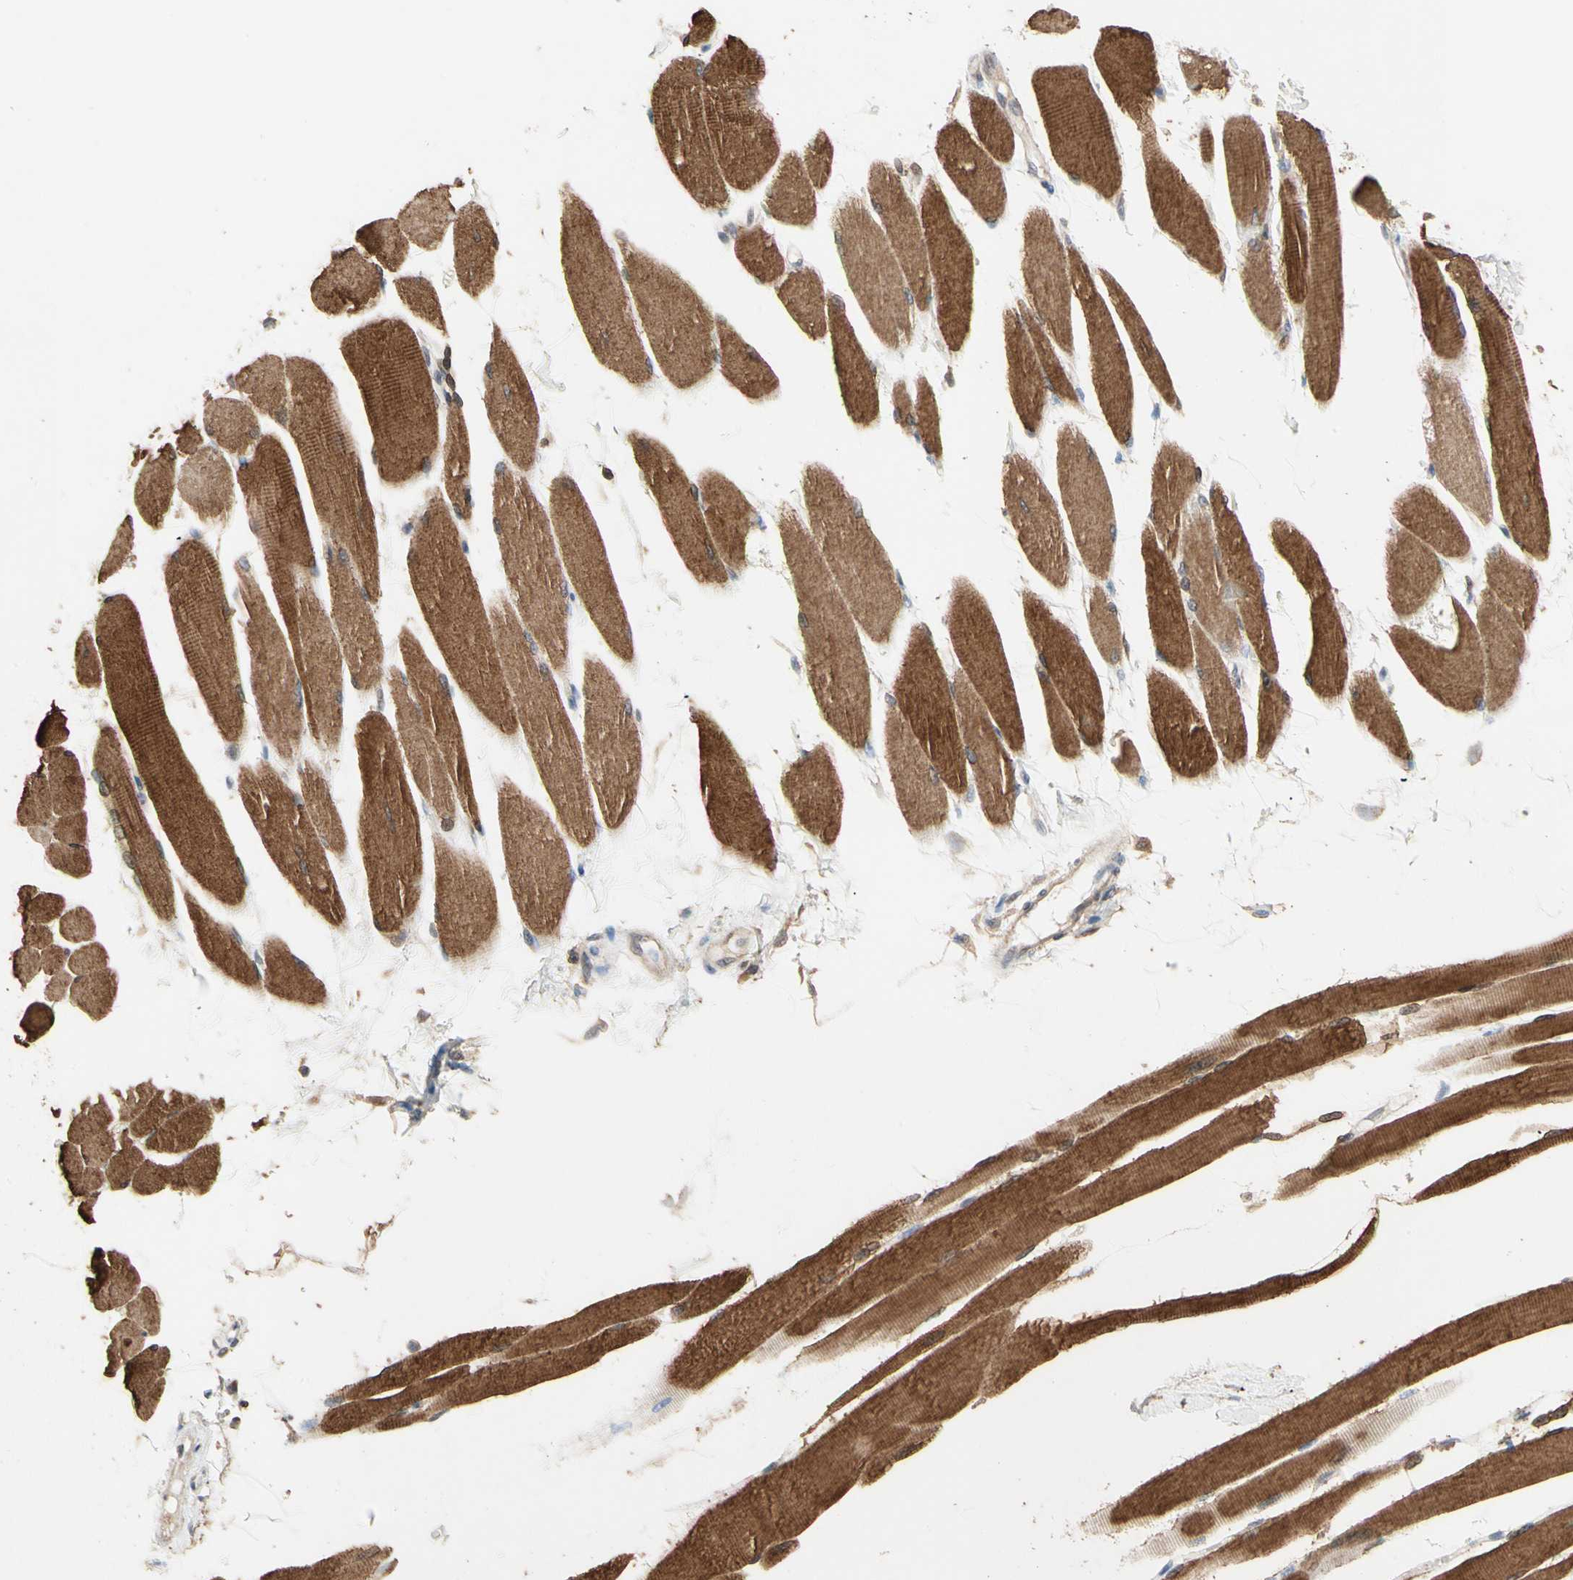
{"staining": {"intensity": "strong", "quantity": ">75%", "location": "cytoplasmic/membranous"}, "tissue": "skeletal muscle", "cell_type": "Myocytes", "image_type": "normal", "snomed": [{"axis": "morphology", "description": "Normal tissue, NOS"}, {"axis": "topography", "description": "Skeletal muscle"}, {"axis": "topography", "description": "Peripheral nerve tissue"}], "caption": "Skeletal muscle stained with immunohistochemistry (IHC) reveals strong cytoplasmic/membranous expression in approximately >75% of myocytes. (Brightfield microscopy of DAB IHC at high magnification).", "gene": "MAP3K10", "patient": {"sex": "female", "age": 84}}